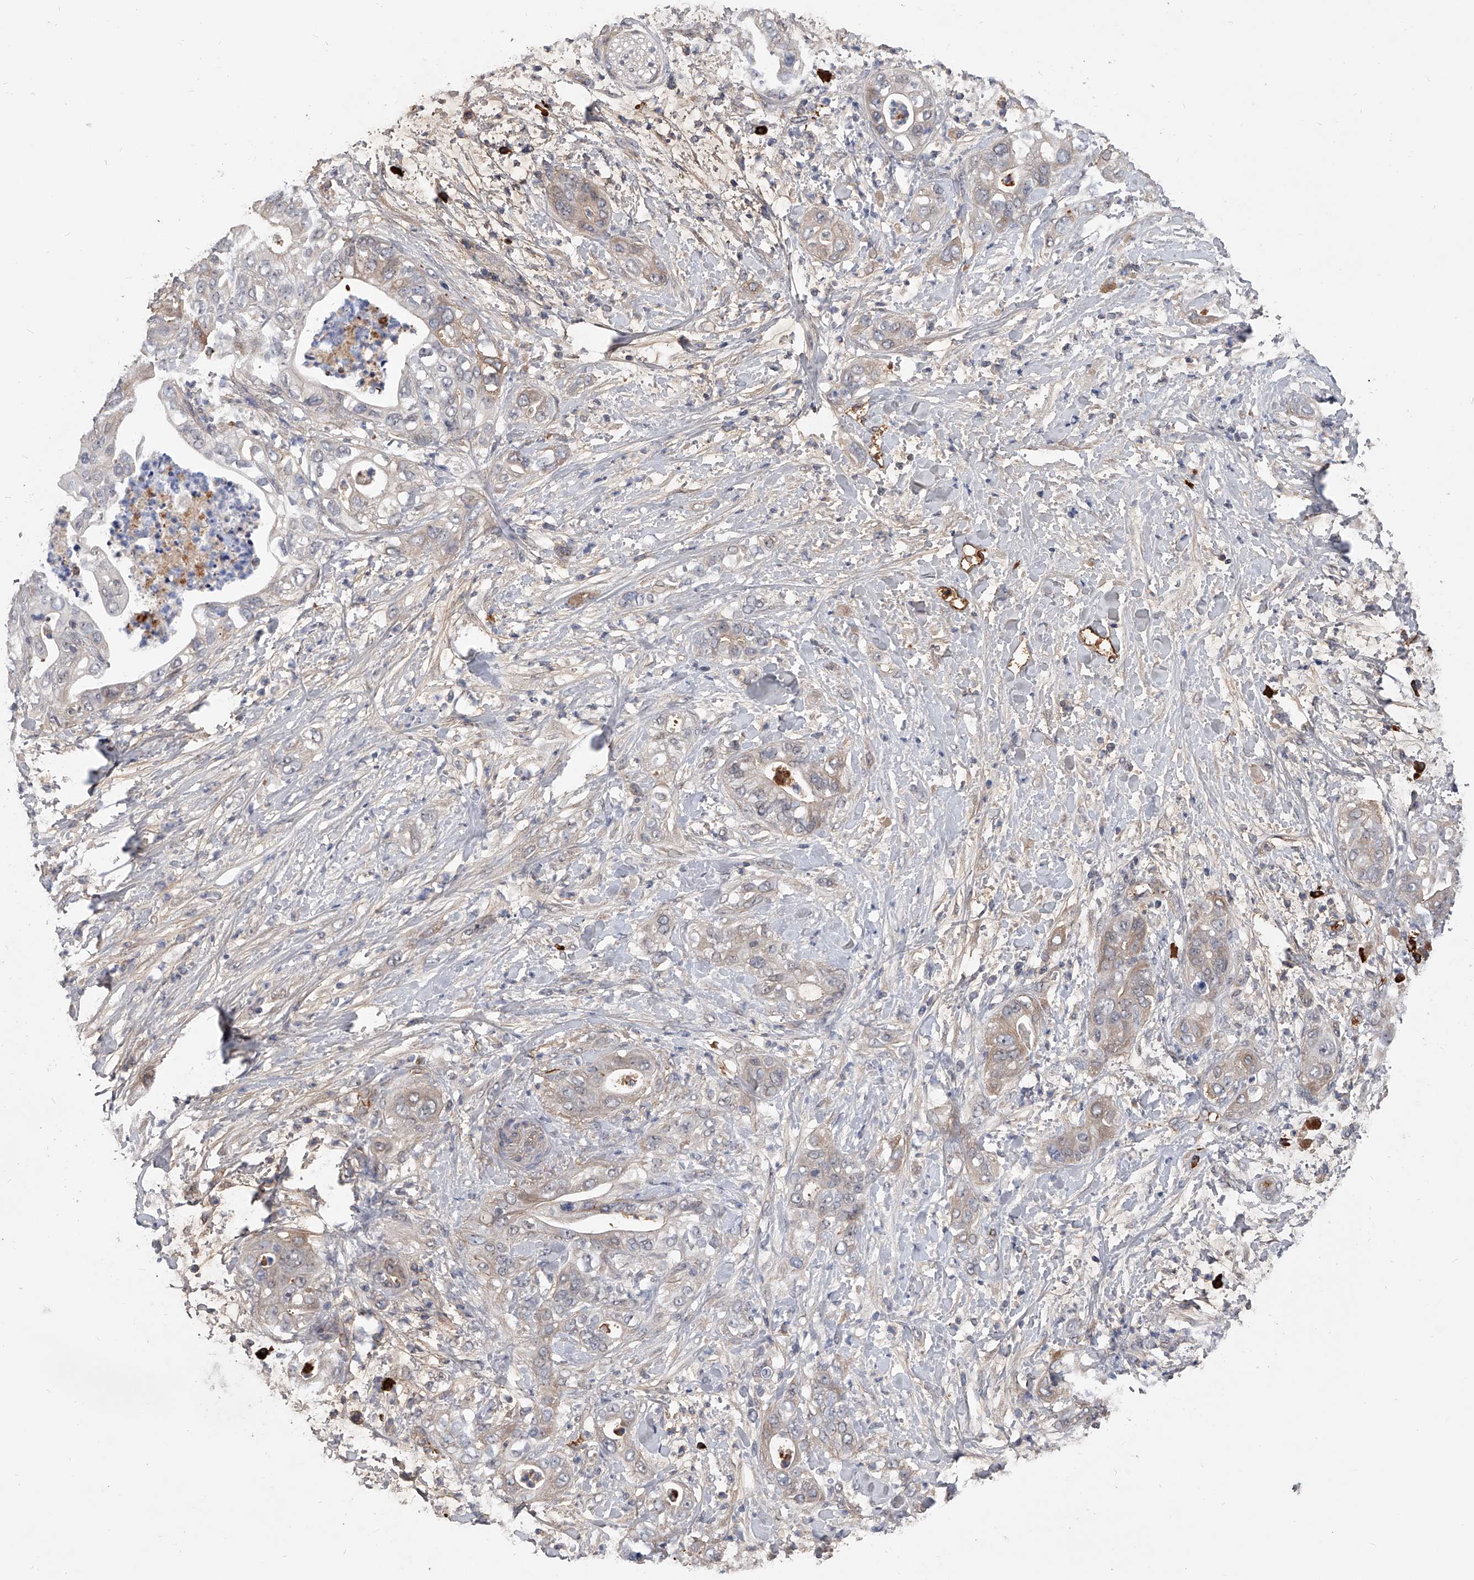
{"staining": {"intensity": "weak", "quantity": "25%-75%", "location": "cytoplasmic/membranous"}, "tissue": "pancreatic cancer", "cell_type": "Tumor cells", "image_type": "cancer", "snomed": [{"axis": "morphology", "description": "Adenocarcinoma, NOS"}, {"axis": "topography", "description": "Pancreas"}], "caption": "Protein staining by IHC shows weak cytoplasmic/membranous expression in about 25%-75% of tumor cells in pancreatic adenocarcinoma.", "gene": "ZNF25", "patient": {"sex": "female", "age": 78}}